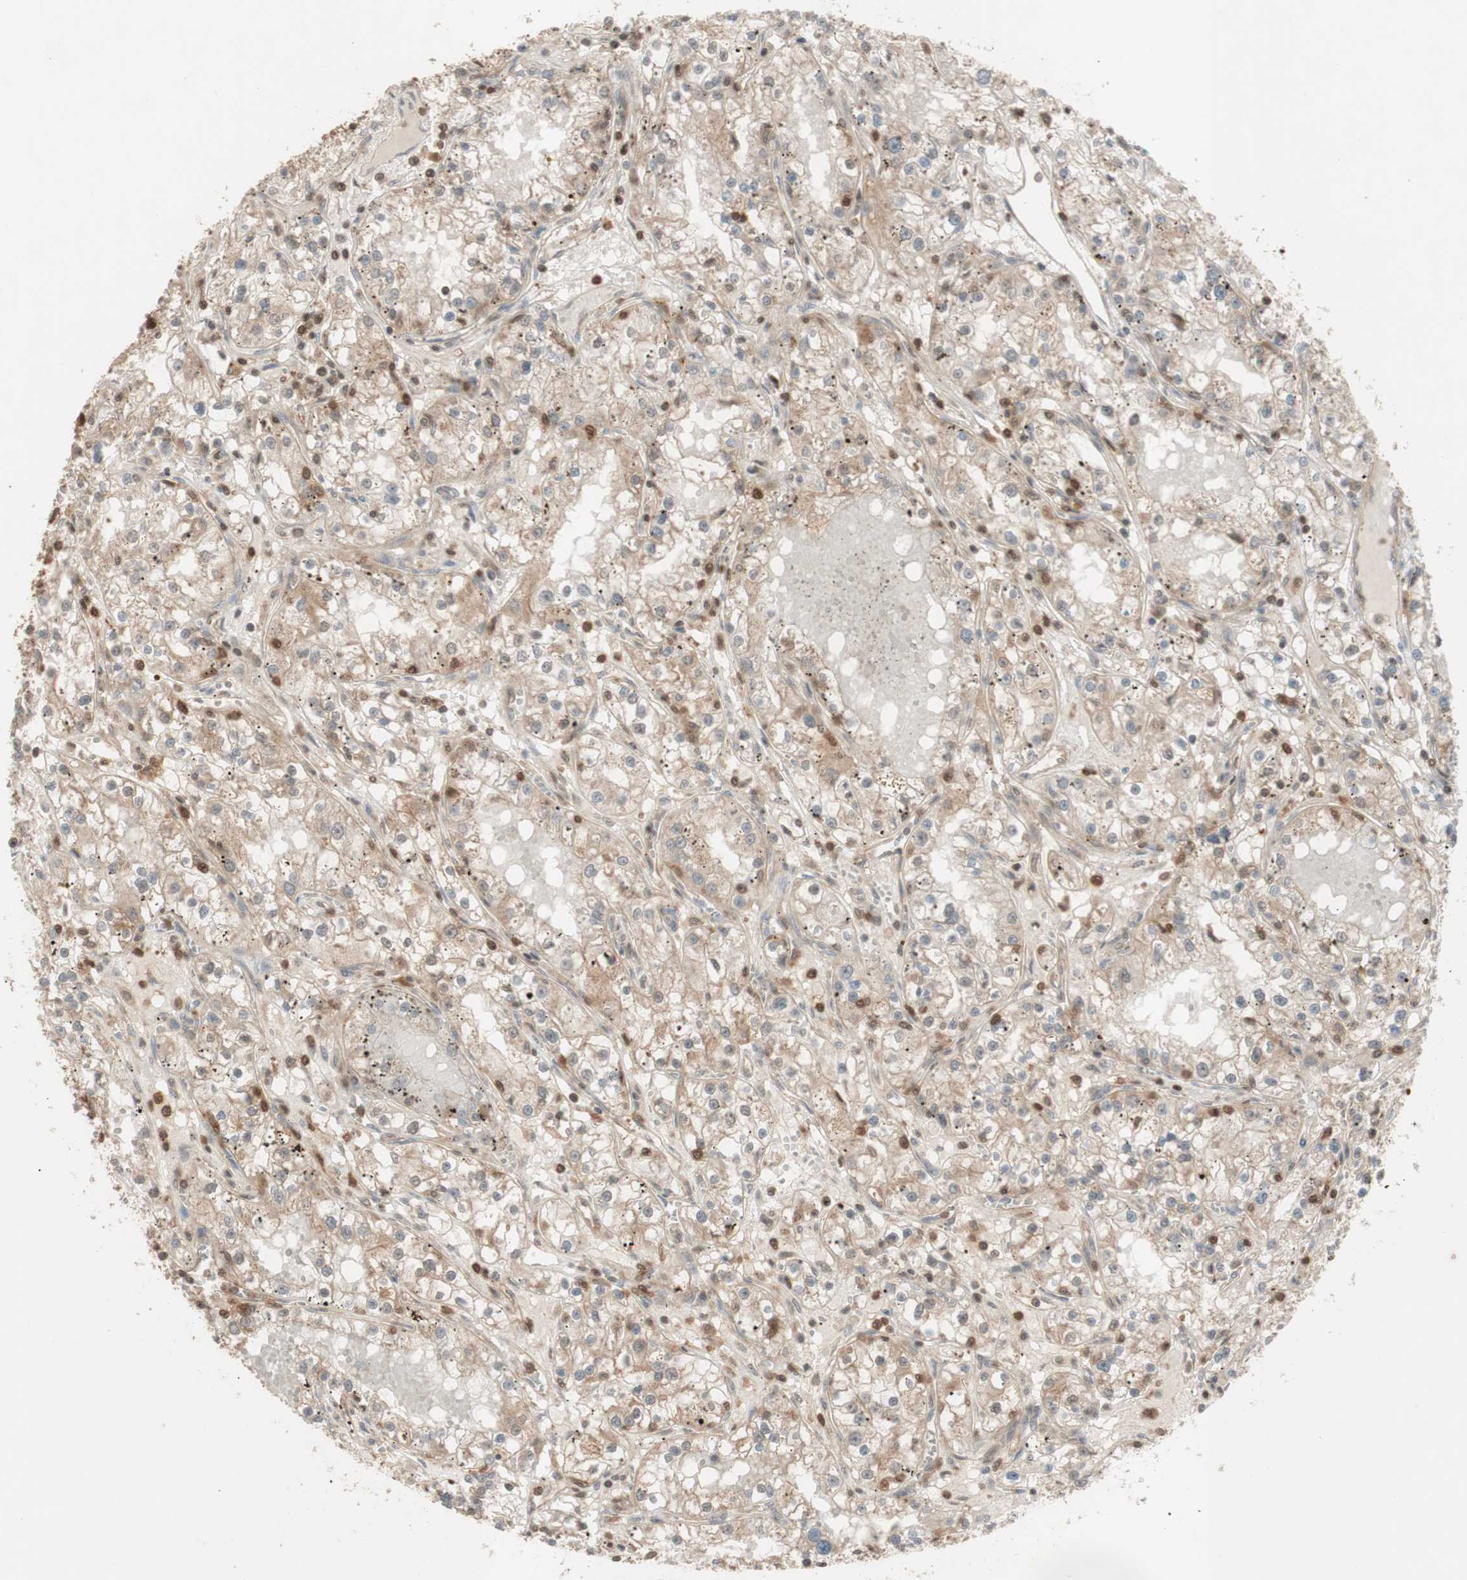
{"staining": {"intensity": "moderate", "quantity": ">75%", "location": "cytoplasmic/membranous,nuclear"}, "tissue": "renal cancer", "cell_type": "Tumor cells", "image_type": "cancer", "snomed": [{"axis": "morphology", "description": "Adenocarcinoma, NOS"}, {"axis": "topography", "description": "Kidney"}], "caption": "Immunohistochemistry (IHC) photomicrograph of neoplastic tissue: human renal cancer stained using immunohistochemistry (IHC) shows medium levels of moderate protein expression localized specifically in the cytoplasmic/membranous and nuclear of tumor cells, appearing as a cytoplasmic/membranous and nuclear brown color.", "gene": "EPHA8", "patient": {"sex": "male", "age": 56}}